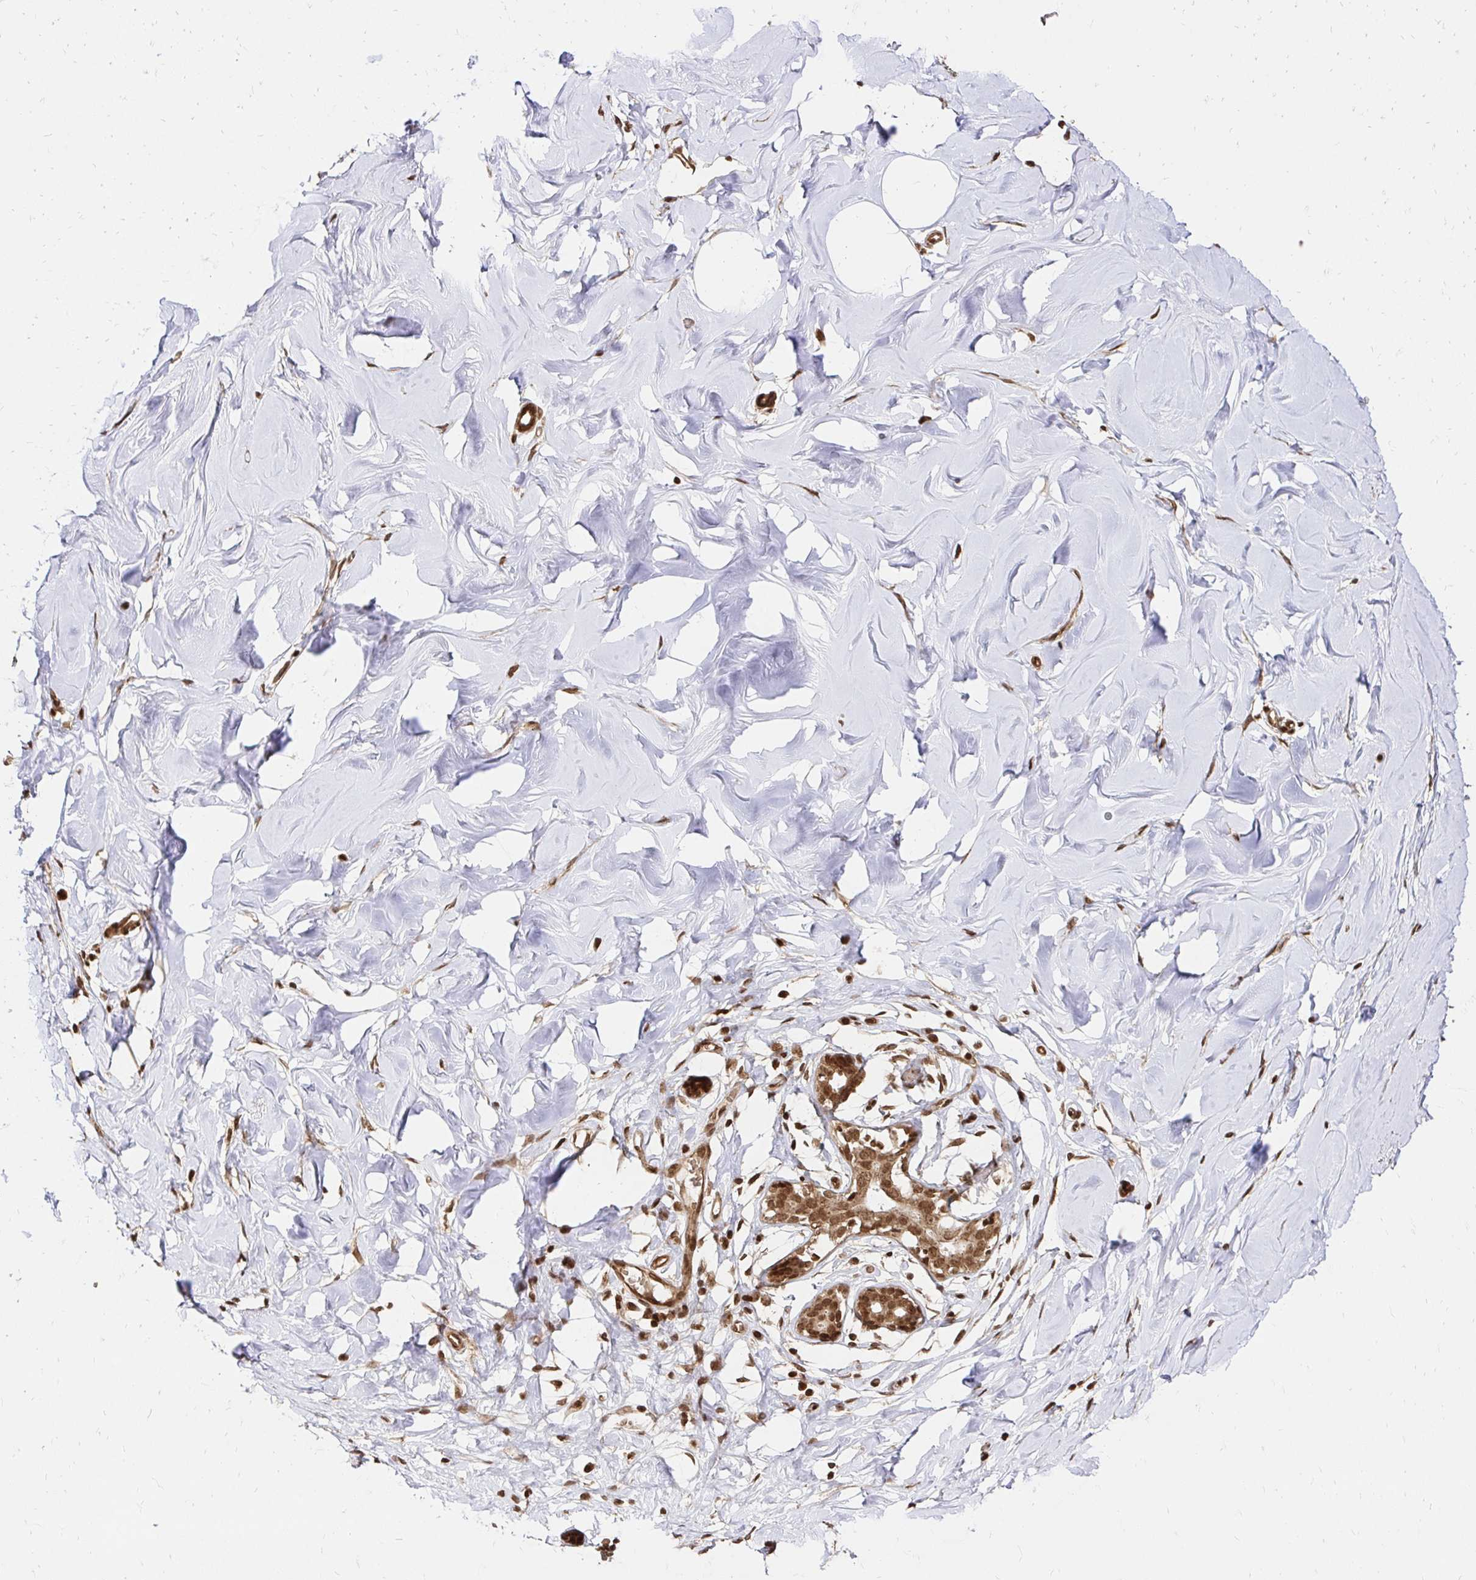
{"staining": {"intensity": "moderate", "quantity": "<25%", "location": "cytoplasmic/membranous,nuclear"}, "tissue": "breast", "cell_type": "Adipocytes", "image_type": "normal", "snomed": [{"axis": "morphology", "description": "Normal tissue, NOS"}, {"axis": "topography", "description": "Breast"}], "caption": "This histopathology image reveals unremarkable breast stained with immunohistochemistry to label a protein in brown. The cytoplasmic/membranous,nuclear of adipocytes show moderate positivity for the protein. Nuclei are counter-stained blue.", "gene": "GLYR1", "patient": {"sex": "female", "age": 27}}